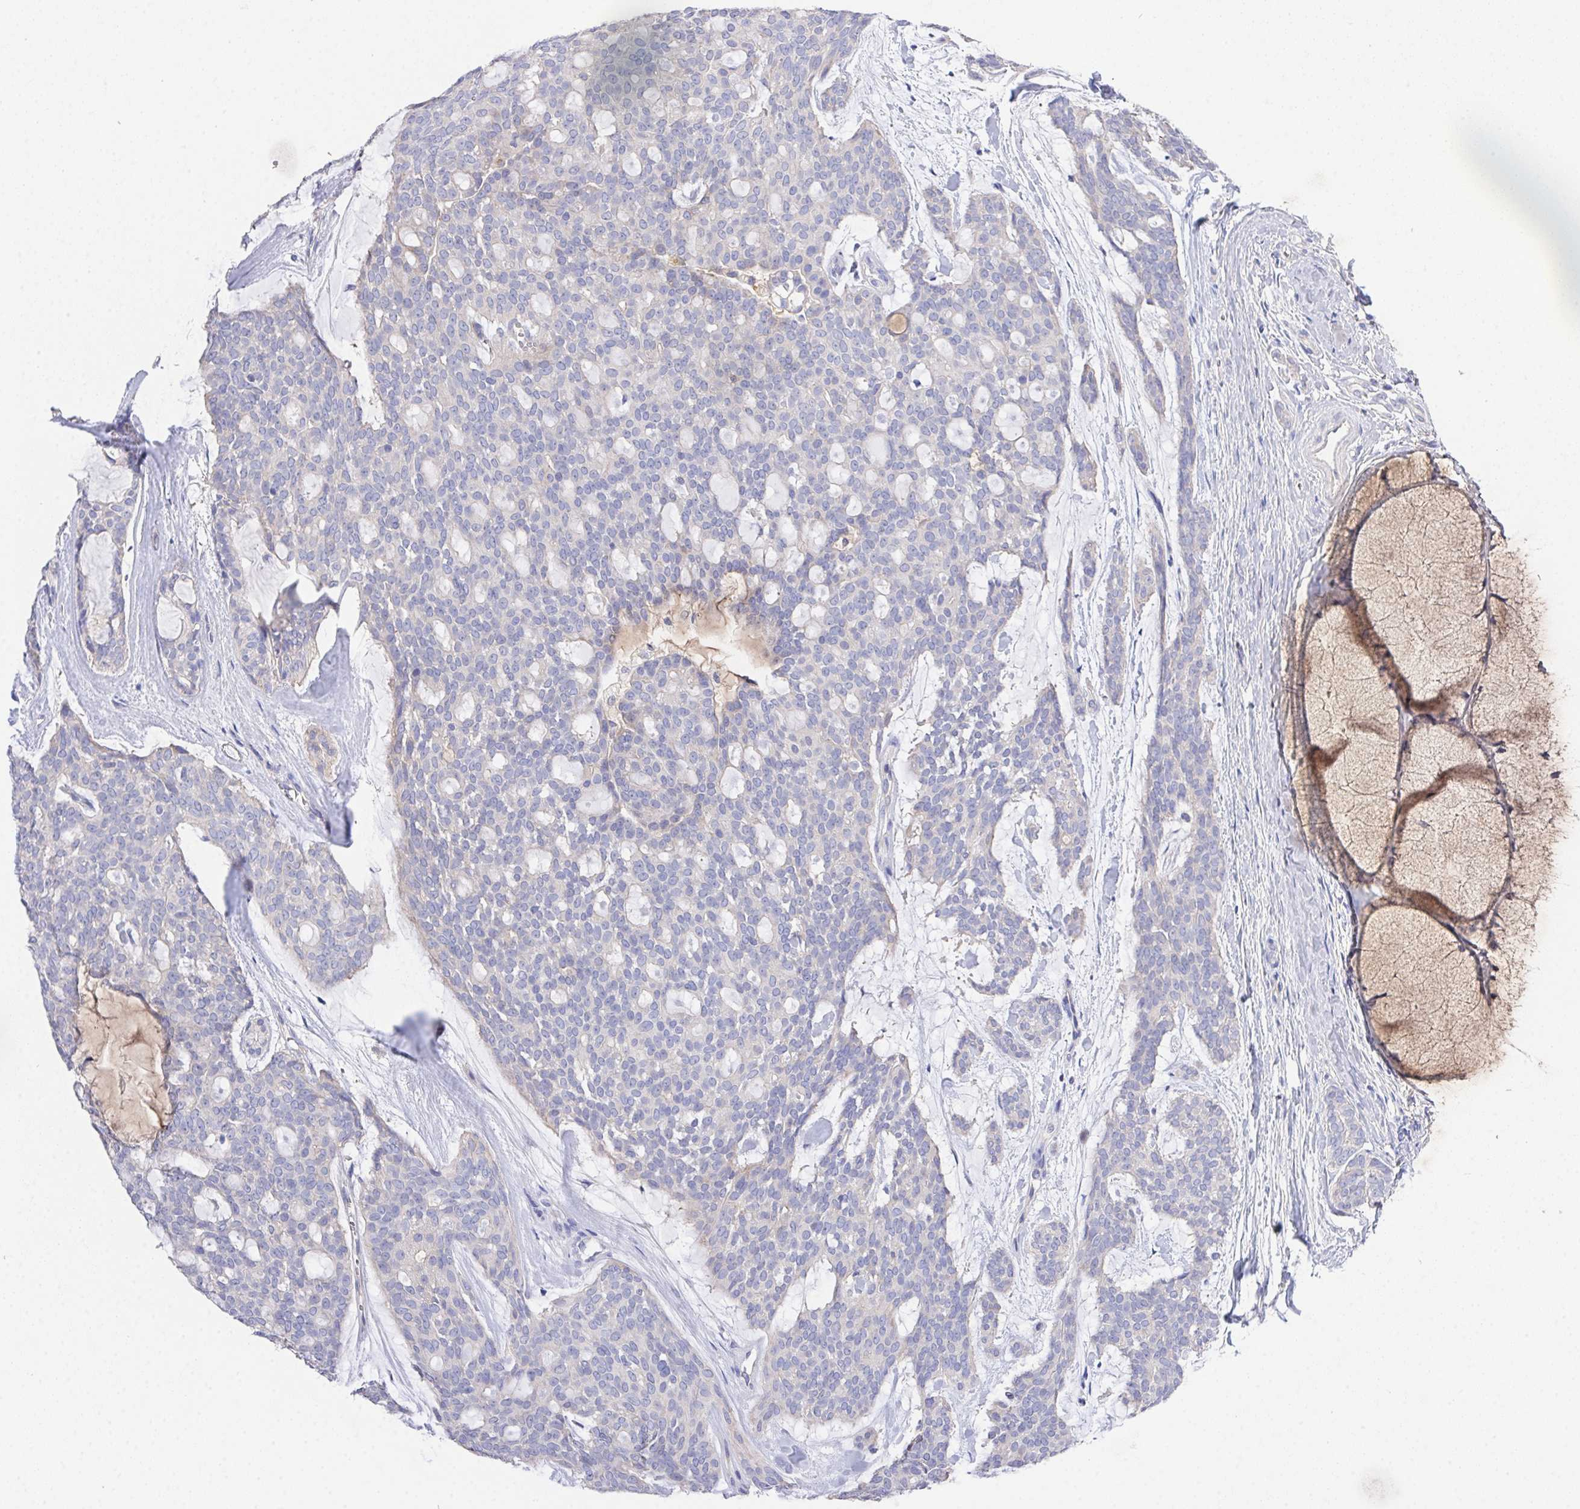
{"staining": {"intensity": "negative", "quantity": "none", "location": "none"}, "tissue": "head and neck cancer", "cell_type": "Tumor cells", "image_type": "cancer", "snomed": [{"axis": "morphology", "description": "Adenocarcinoma, NOS"}, {"axis": "topography", "description": "Head-Neck"}], "caption": "Tumor cells are negative for brown protein staining in adenocarcinoma (head and neck). (Stains: DAB IHC with hematoxylin counter stain, Microscopy: brightfield microscopy at high magnification).", "gene": "PRG3", "patient": {"sex": "male", "age": 66}}